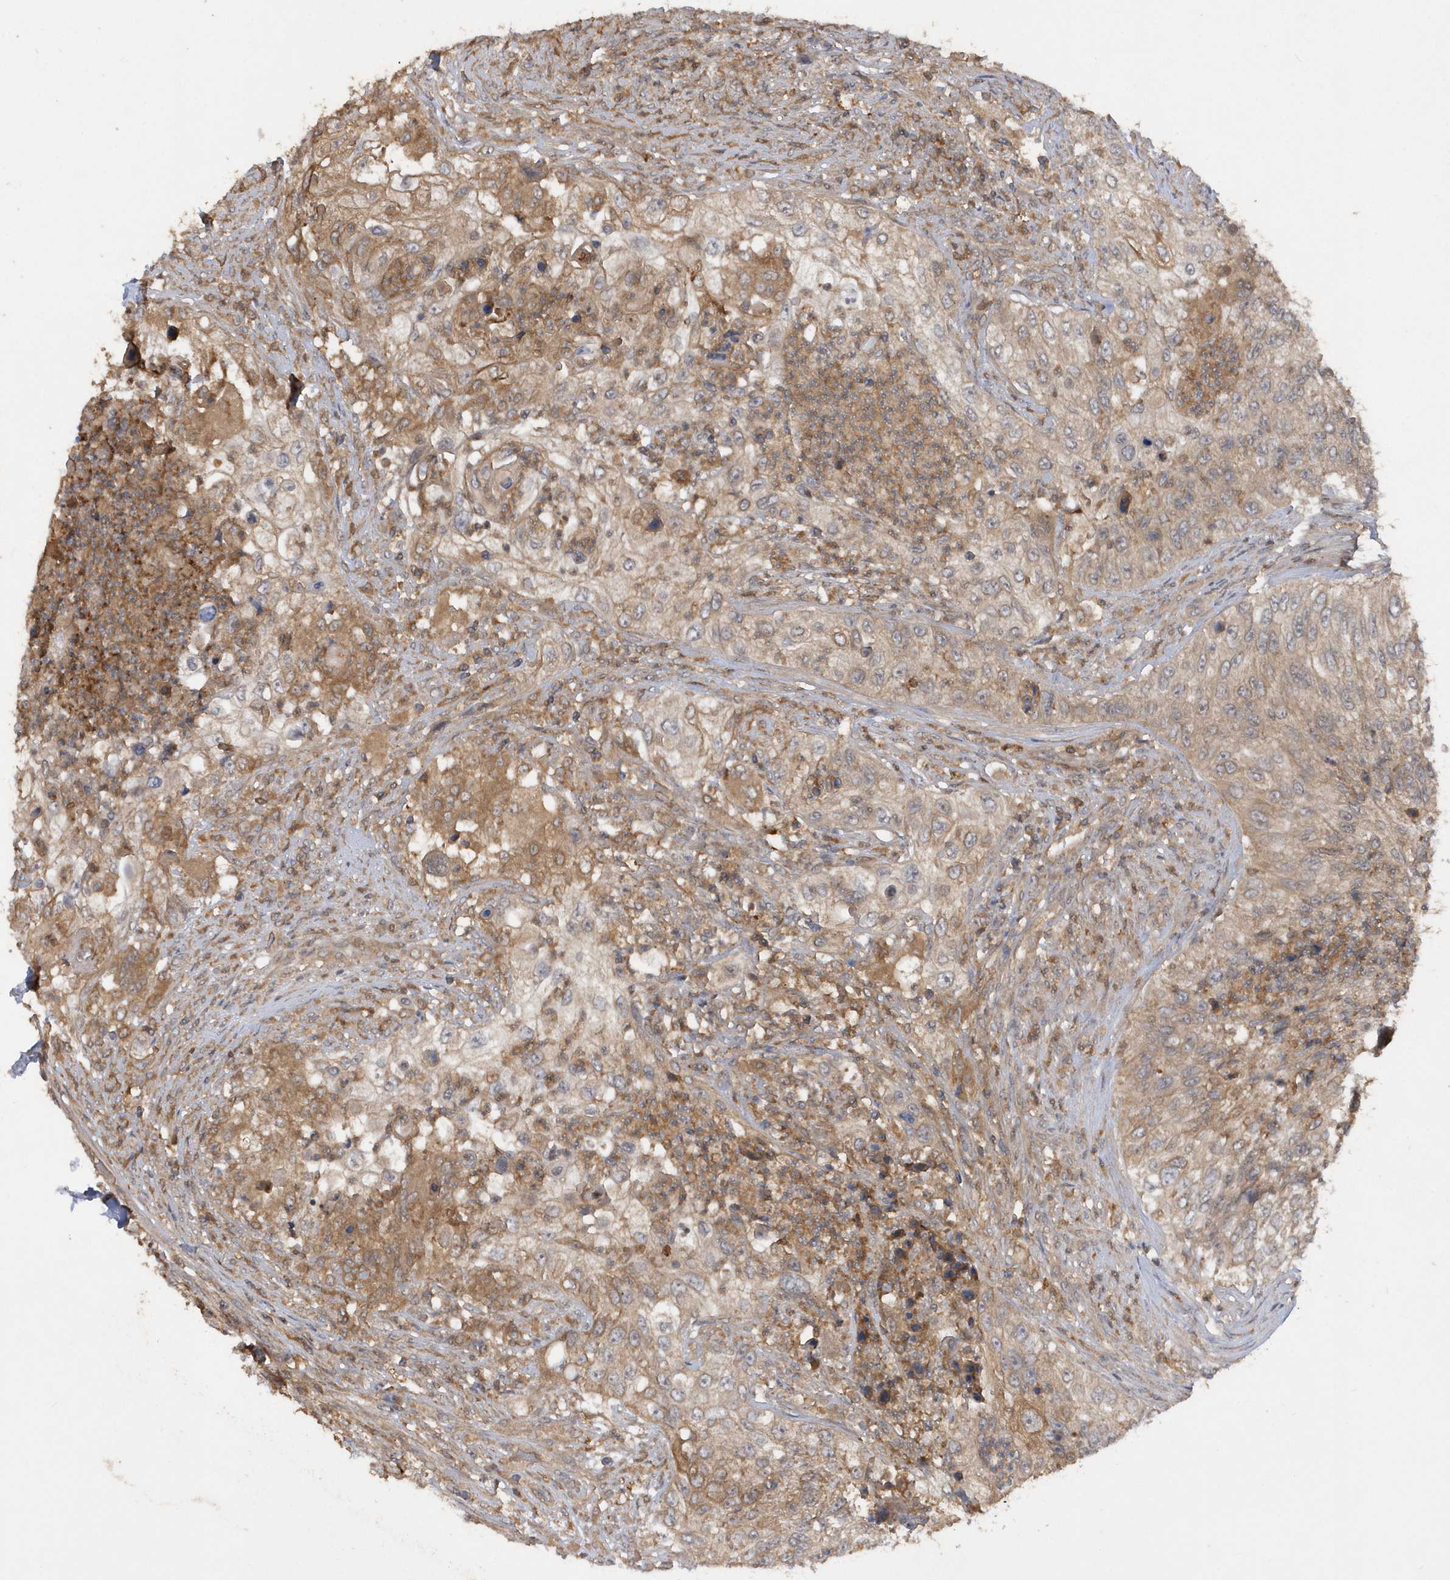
{"staining": {"intensity": "weak", "quantity": ">75%", "location": "cytoplasmic/membranous"}, "tissue": "urothelial cancer", "cell_type": "Tumor cells", "image_type": "cancer", "snomed": [{"axis": "morphology", "description": "Urothelial carcinoma, High grade"}, {"axis": "topography", "description": "Urinary bladder"}], "caption": "Tumor cells display low levels of weak cytoplasmic/membranous positivity in approximately >75% of cells in high-grade urothelial carcinoma.", "gene": "RPE", "patient": {"sex": "female", "age": 60}}